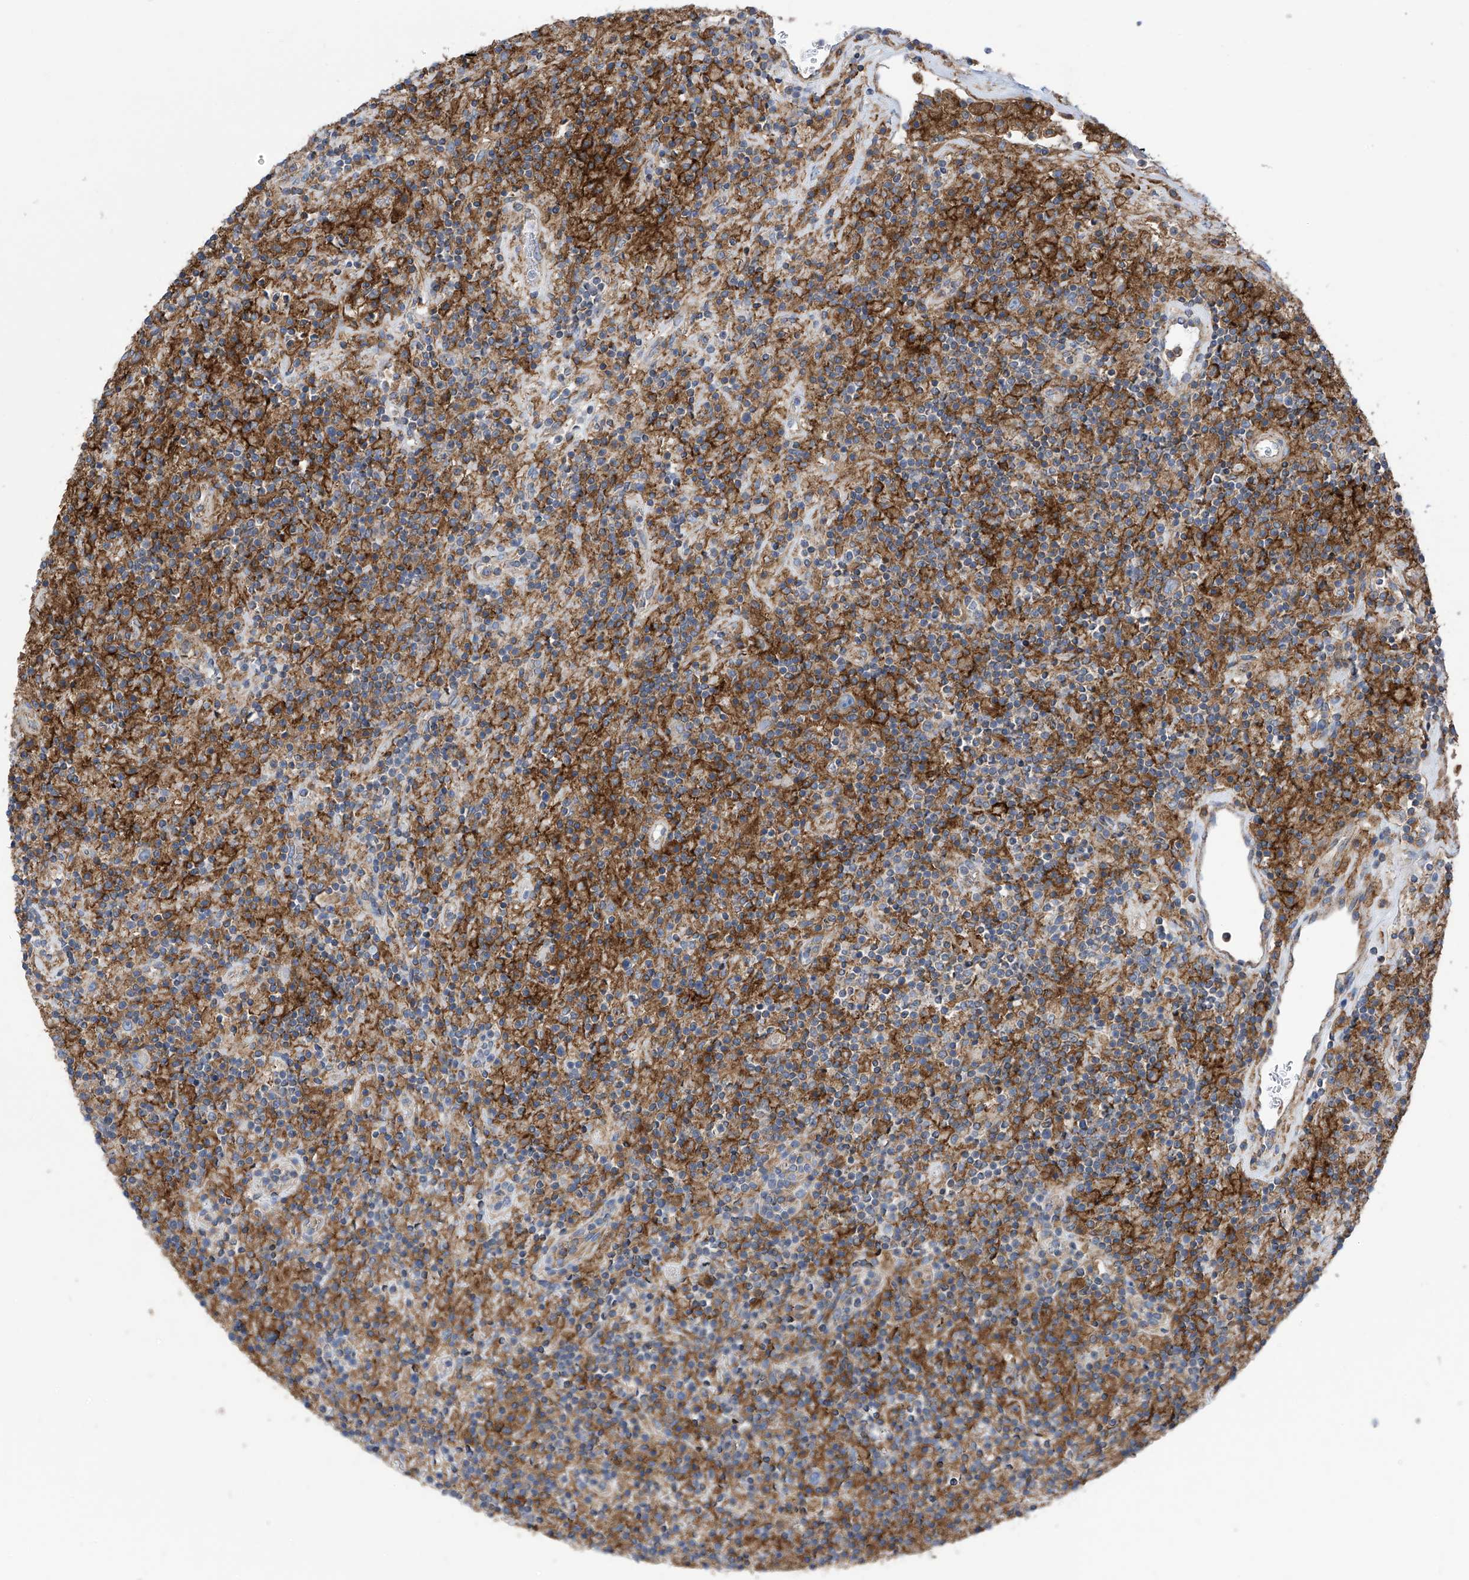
{"staining": {"intensity": "negative", "quantity": "none", "location": "none"}, "tissue": "lymphoma", "cell_type": "Tumor cells", "image_type": "cancer", "snomed": [{"axis": "morphology", "description": "Hodgkin's disease, NOS"}, {"axis": "topography", "description": "Lymph node"}], "caption": "Protein analysis of Hodgkin's disease shows no significant staining in tumor cells. The staining was performed using DAB (3,3'-diaminobenzidine) to visualize the protein expression in brown, while the nuclei were stained in blue with hematoxylin (Magnification: 20x).", "gene": "P2RX7", "patient": {"sex": "male", "age": 70}}